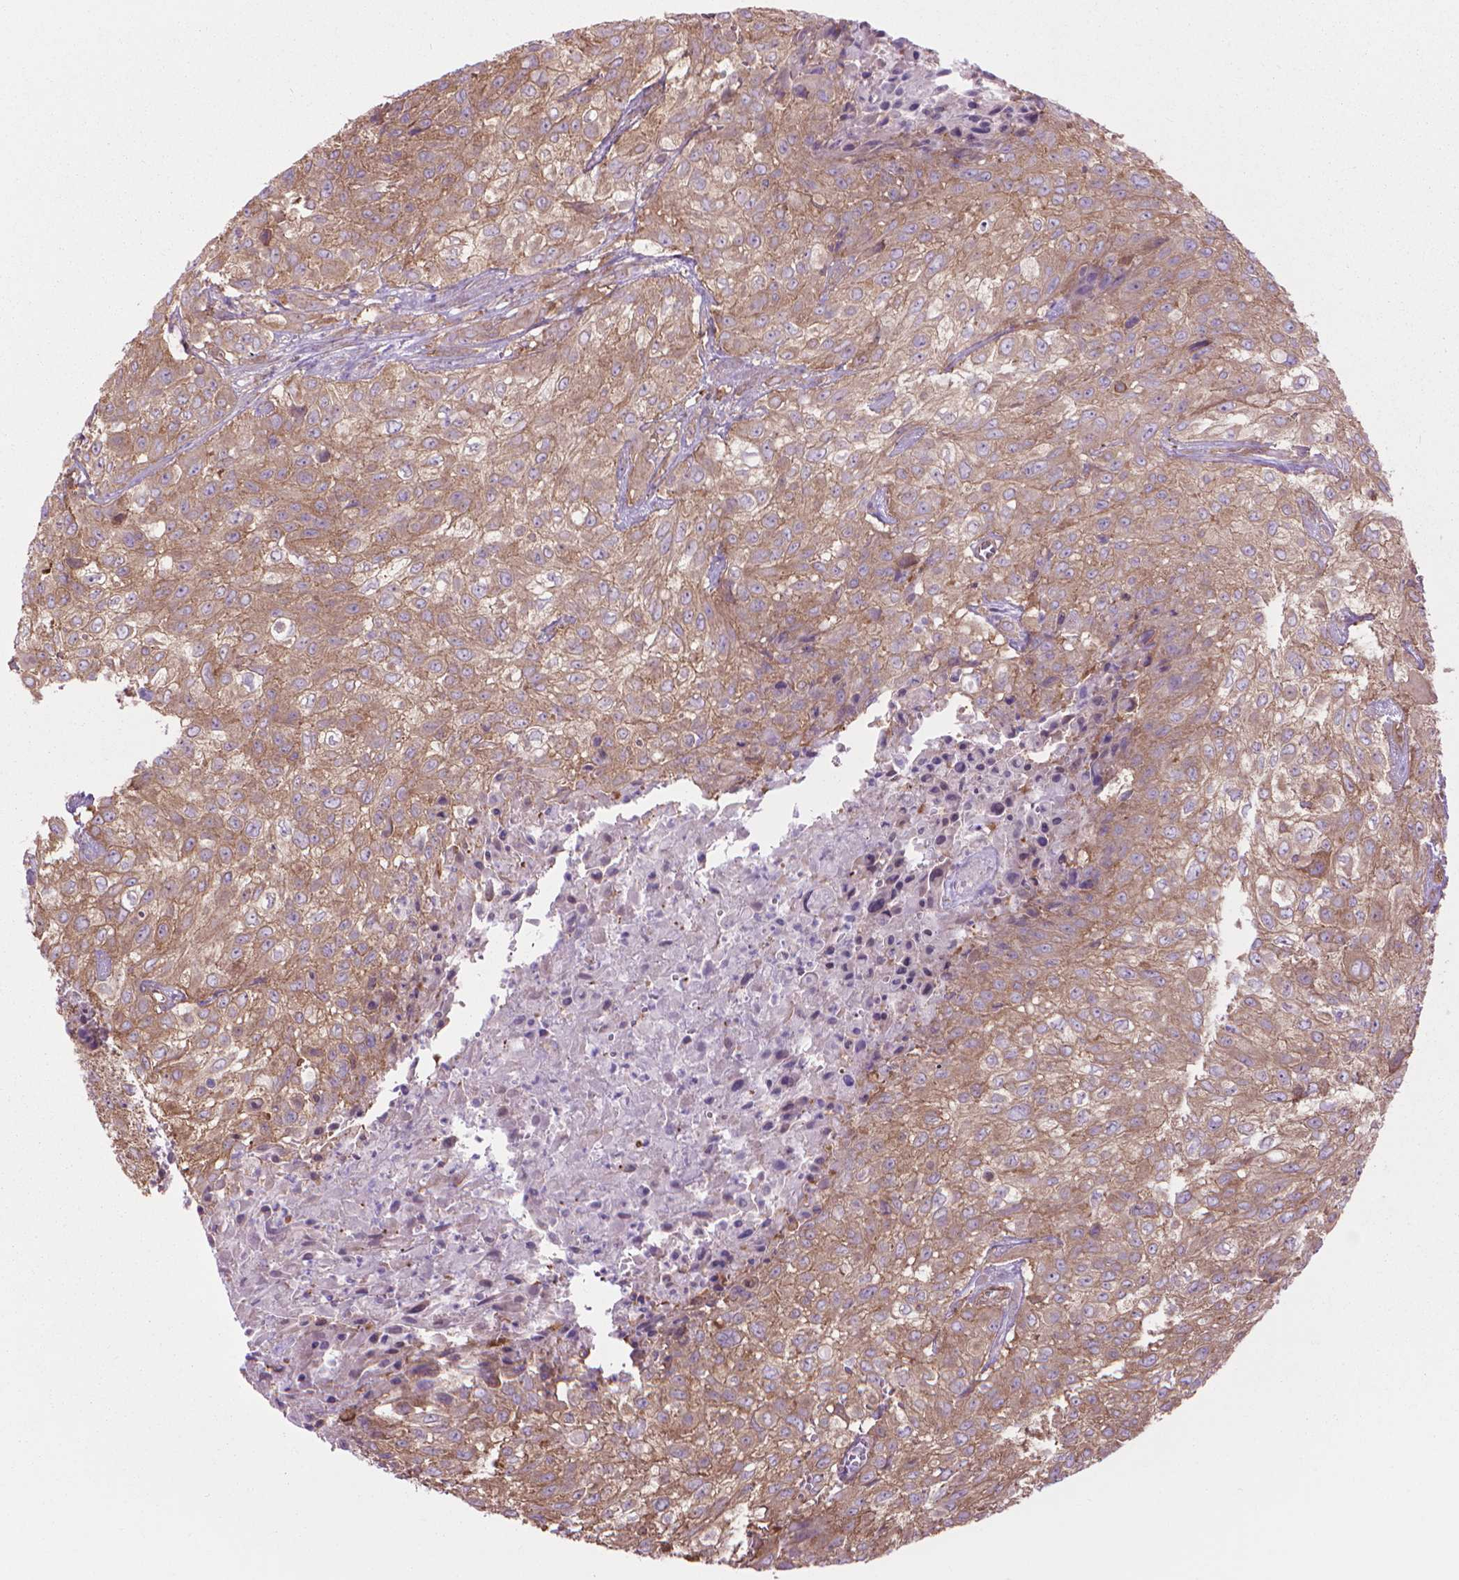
{"staining": {"intensity": "moderate", "quantity": ">75%", "location": "cytoplasmic/membranous"}, "tissue": "urothelial cancer", "cell_type": "Tumor cells", "image_type": "cancer", "snomed": [{"axis": "morphology", "description": "Urothelial carcinoma, High grade"}, {"axis": "topography", "description": "Urinary bladder"}], "caption": "Protein expression by immunohistochemistry (IHC) demonstrates moderate cytoplasmic/membranous expression in about >75% of tumor cells in urothelial cancer.", "gene": "CORO1B", "patient": {"sex": "male", "age": 57}}